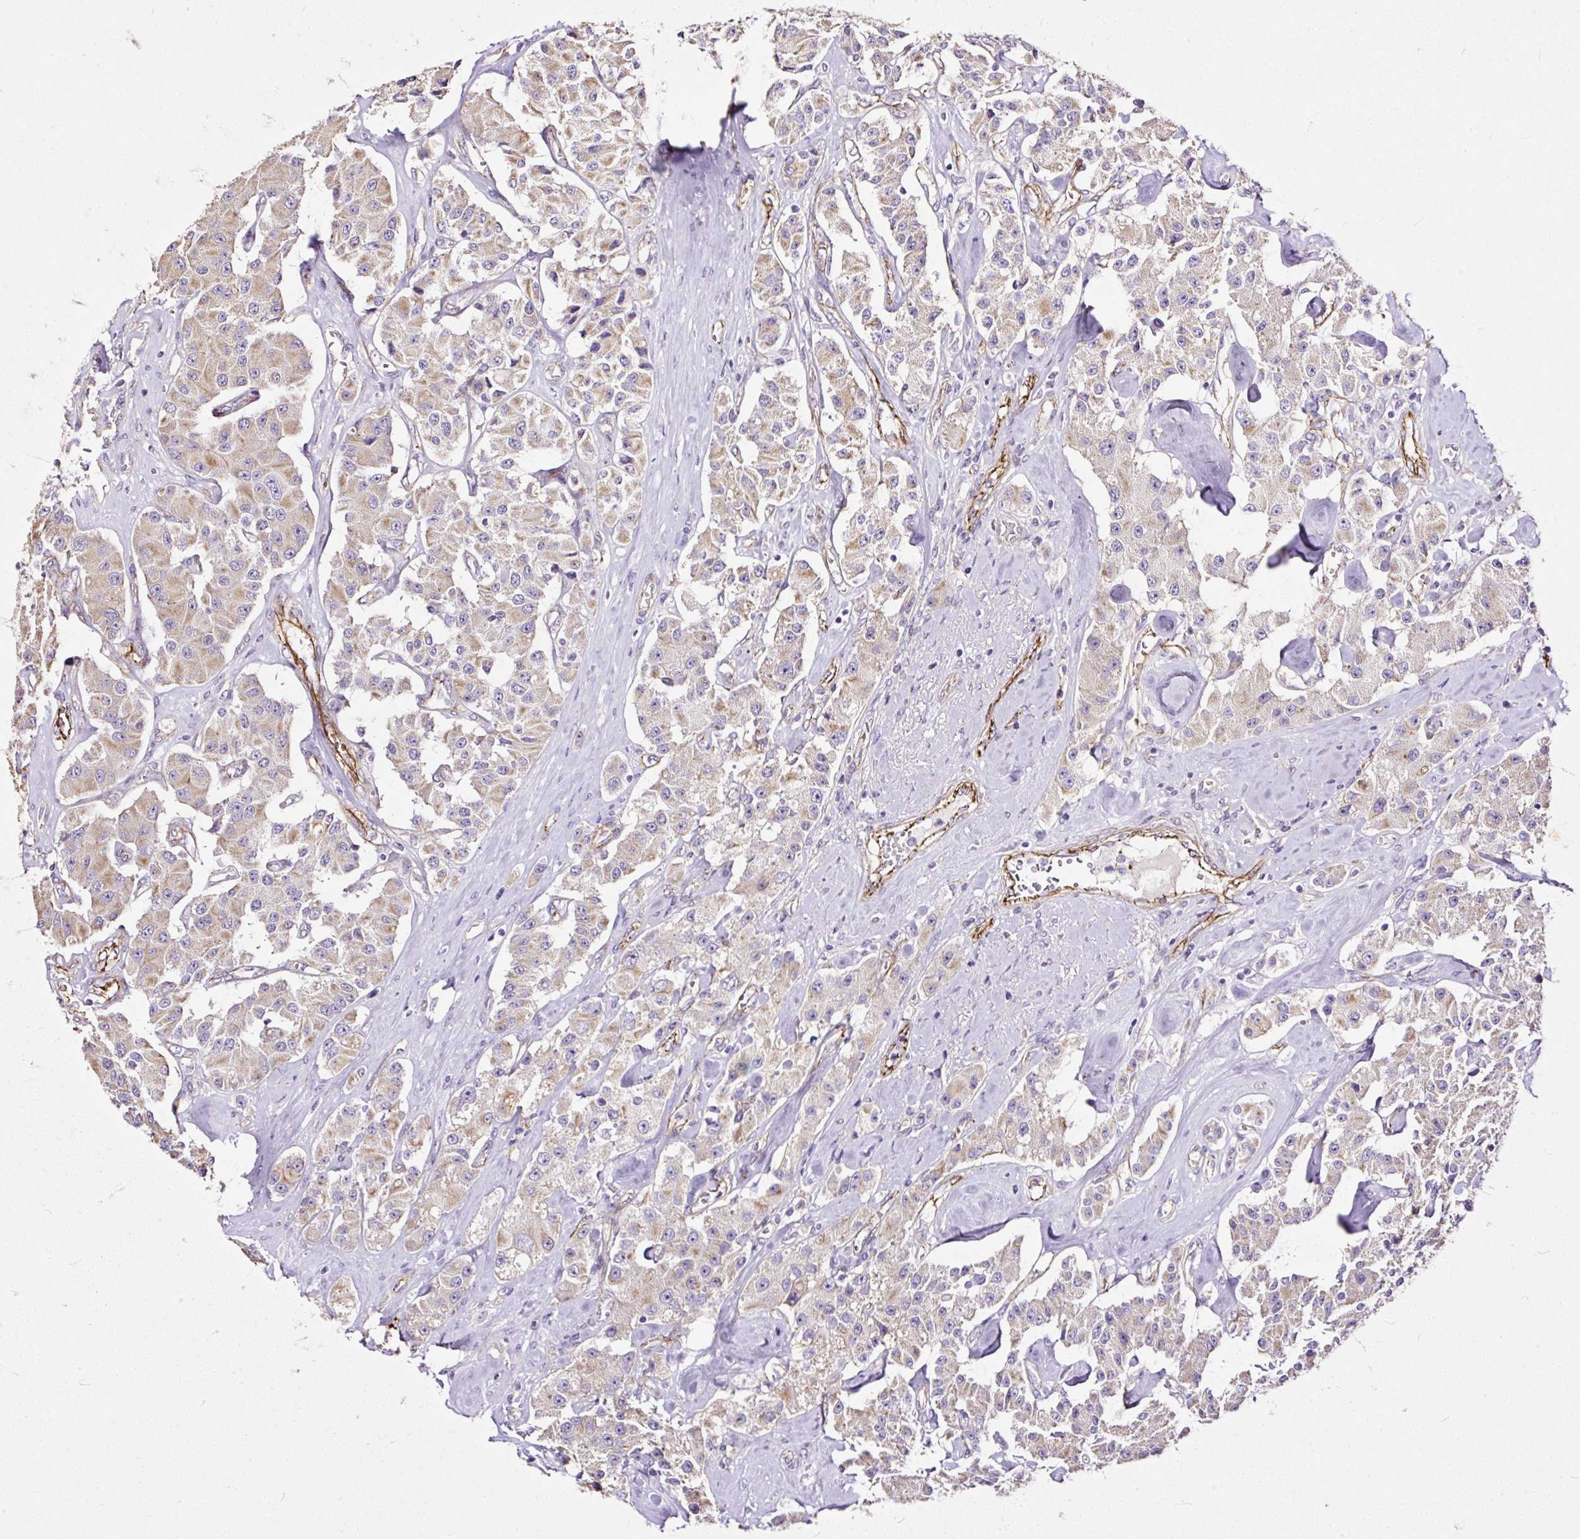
{"staining": {"intensity": "weak", "quantity": "25%-75%", "location": "cytoplasmic/membranous"}, "tissue": "carcinoid", "cell_type": "Tumor cells", "image_type": "cancer", "snomed": [{"axis": "morphology", "description": "Carcinoid, malignant, NOS"}, {"axis": "topography", "description": "Pancreas"}], "caption": "Human carcinoid stained for a protein (brown) reveals weak cytoplasmic/membranous positive positivity in approximately 25%-75% of tumor cells.", "gene": "MAGEB16", "patient": {"sex": "male", "age": 41}}